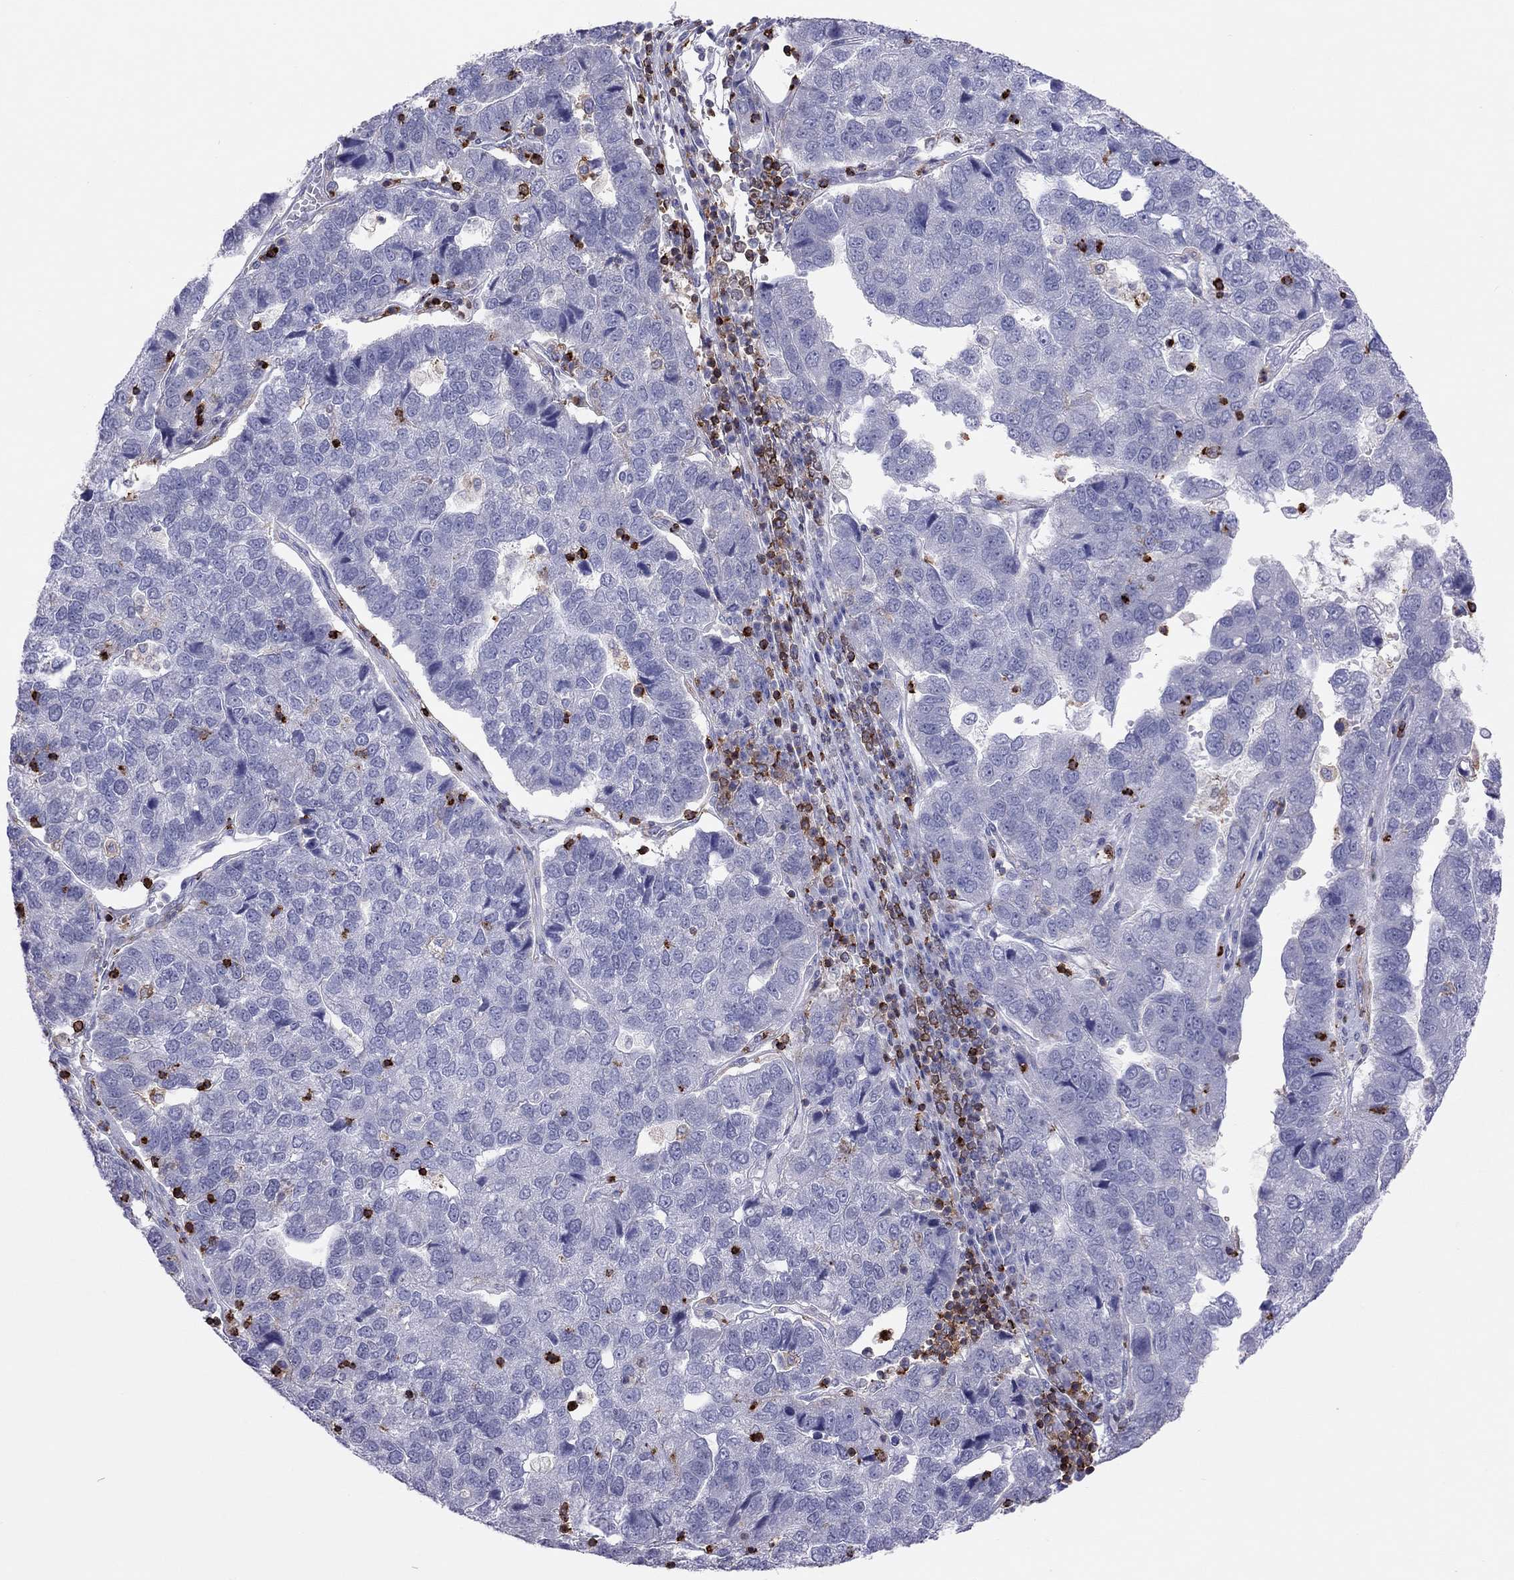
{"staining": {"intensity": "negative", "quantity": "none", "location": "none"}, "tissue": "pancreatic cancer", "cell_type": "Tumor cells", "image_type": "cancer", "snomed": [{"axis": "morphology", "description": "Adenocarcinoma, NOS"}, {"axis": "topography", "description": "Pancreas"}], "caption": "Pancreatic adenocarcinoma was stained to show a protein in brown. There is no significant expression in tumor cells.", "gene": "MND1", "patient": {"sex": "female", "age": 61}}